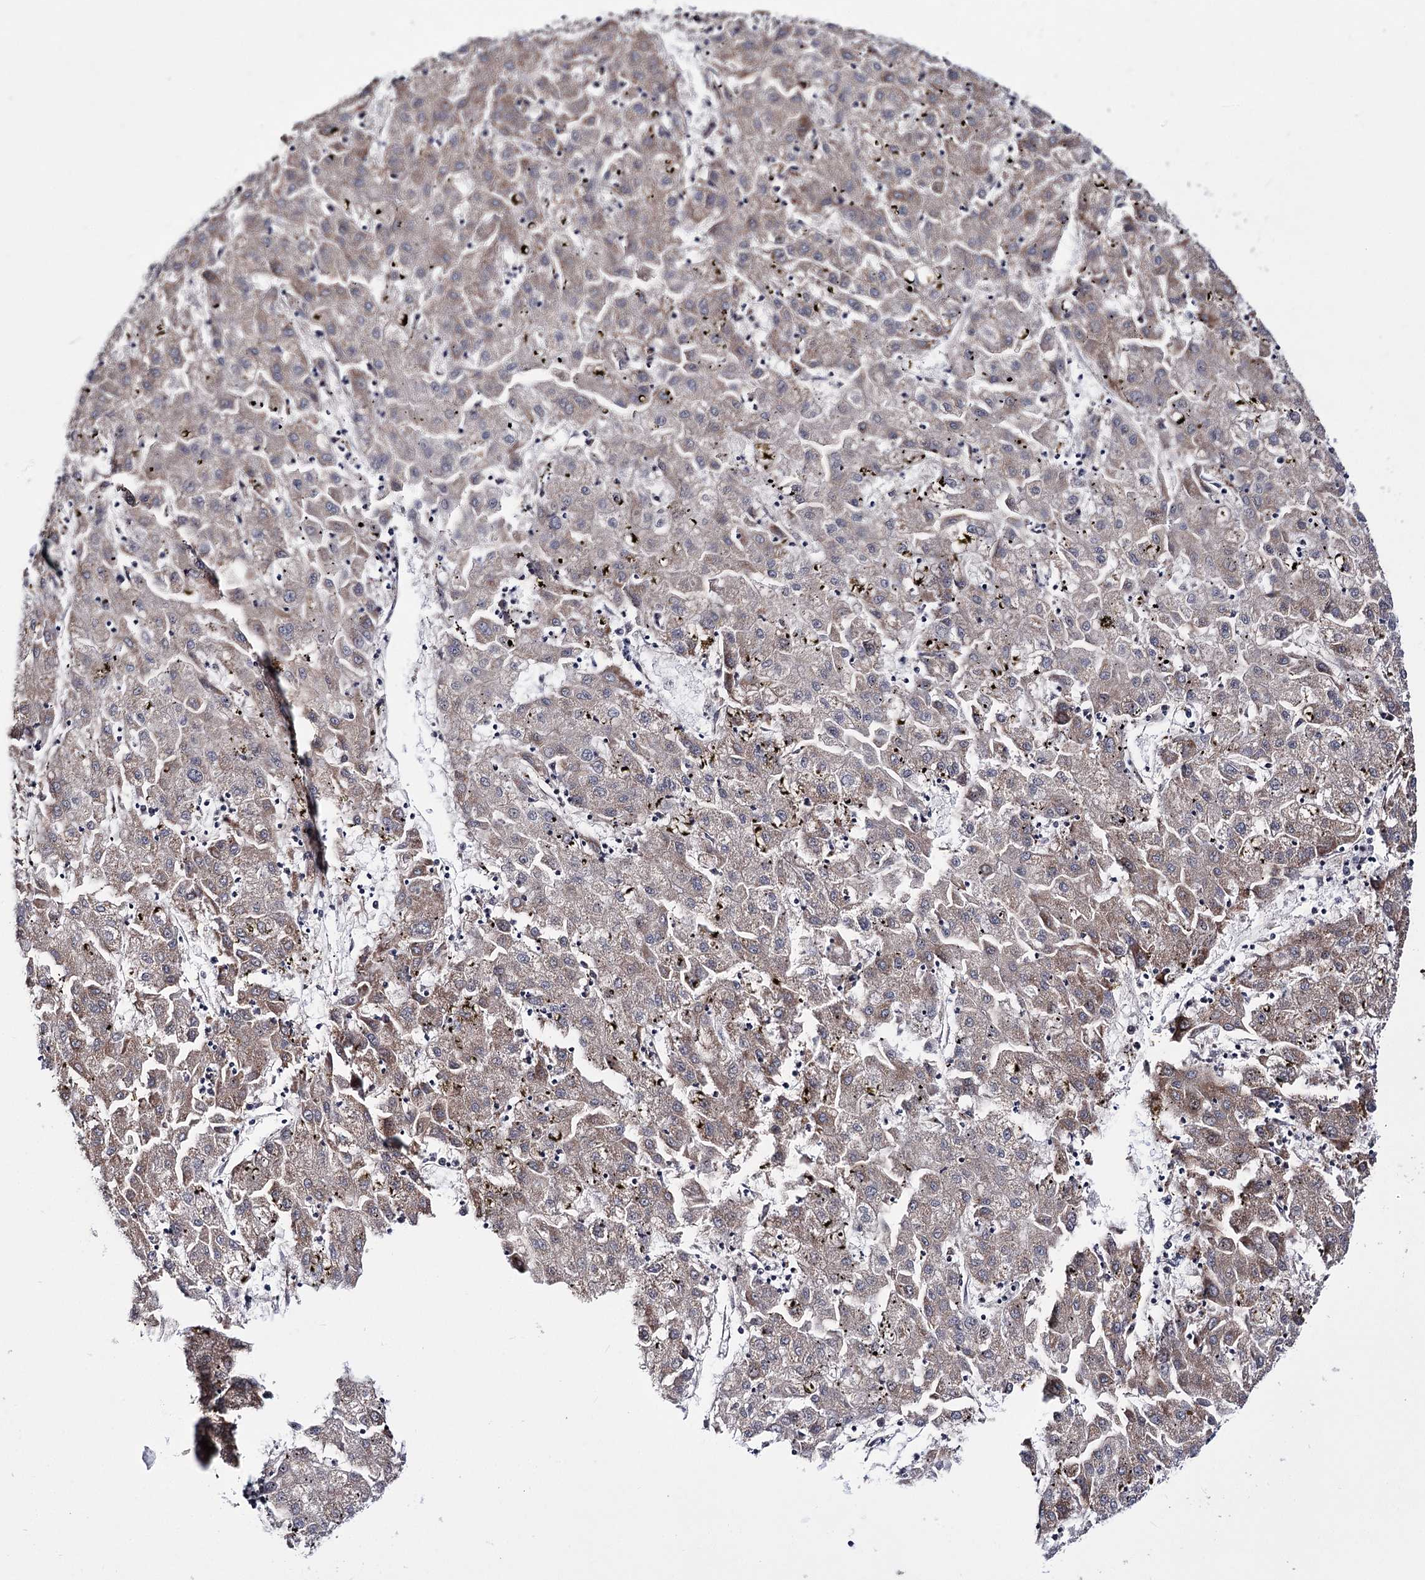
{"staining": {"intensity": "moderate", "quantity": ">75%", "location": "cytoplasmic/membranous"}, "tissue": "liver cancer", "cell_type": "Tumor cells", "image_type": "cancer", "snomed": [{"axis": "morphology", "description": "Carcinoma, Hepatocellular, NOS"}, {"axis": "topography", "description": "Liver"}], "caption": "Brown immunohistochemical staining in liver hepatocellular carcinoma shows moderate cytoplasmic/membranous staining in approximately >75% of tumor cells. Nuclei are stained in blue.", "gene": "PPRC1", "patient": {"sex": "male", "age": 72}}